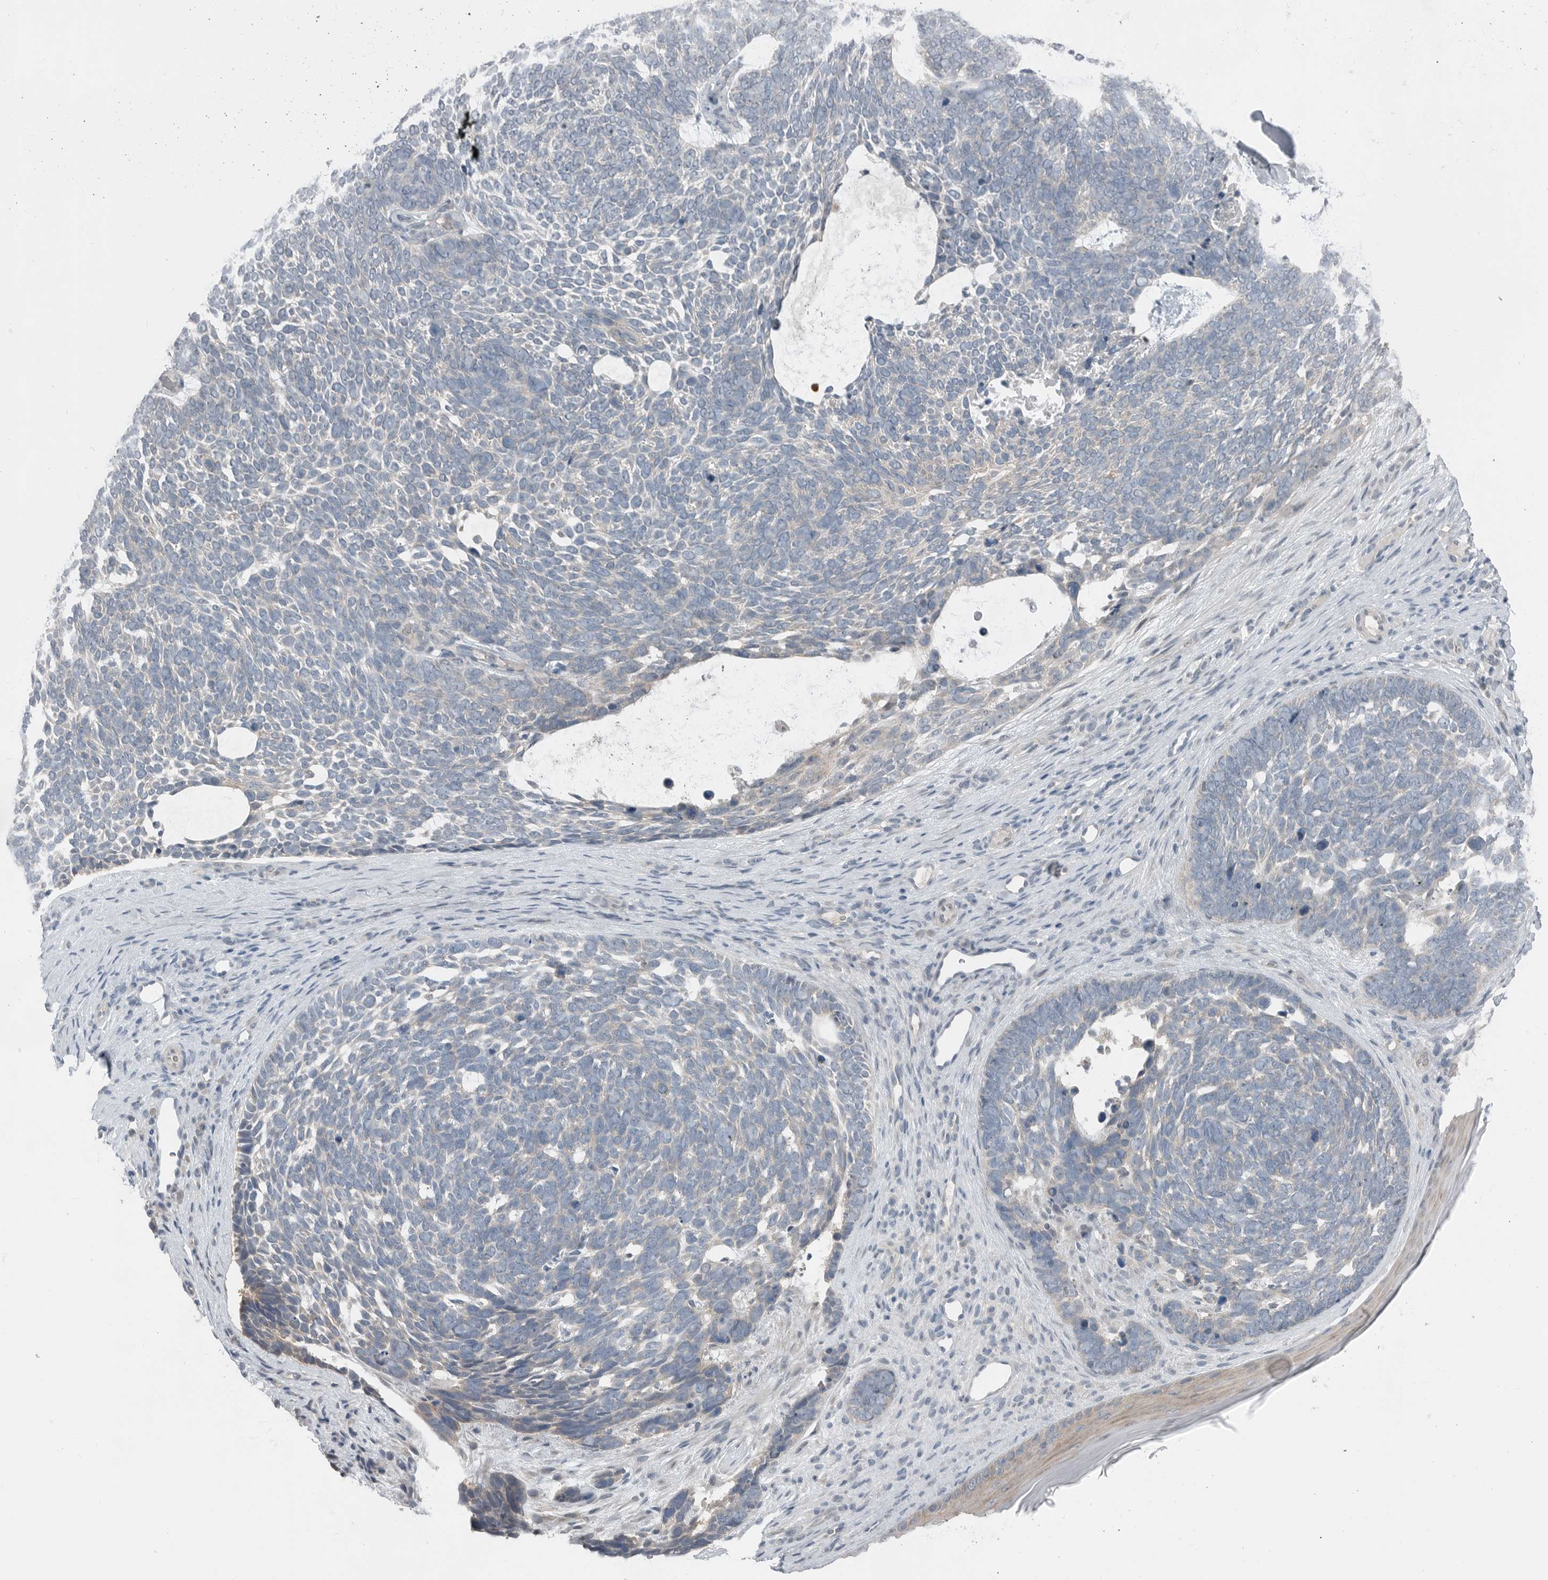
{"staining": {"intensity": "negative", "quantity": "none", "location": "none"}, "tissue": "skin cancer", "cell_type": "Tumor cells", "image_type": "cancer", "snomed": [{"axis": "morphology", "description": "Basal cell carcinoma"}, {"axis": "topography", "description": "Skin"}], "caption": "Human basal cell carcinoma (skin) stained for a protein using immunohistochemistry (IHC) displays no expression in tumor cells.", "gene": "MFAP3L", "patient": {"sex": "female", "age": 85}}